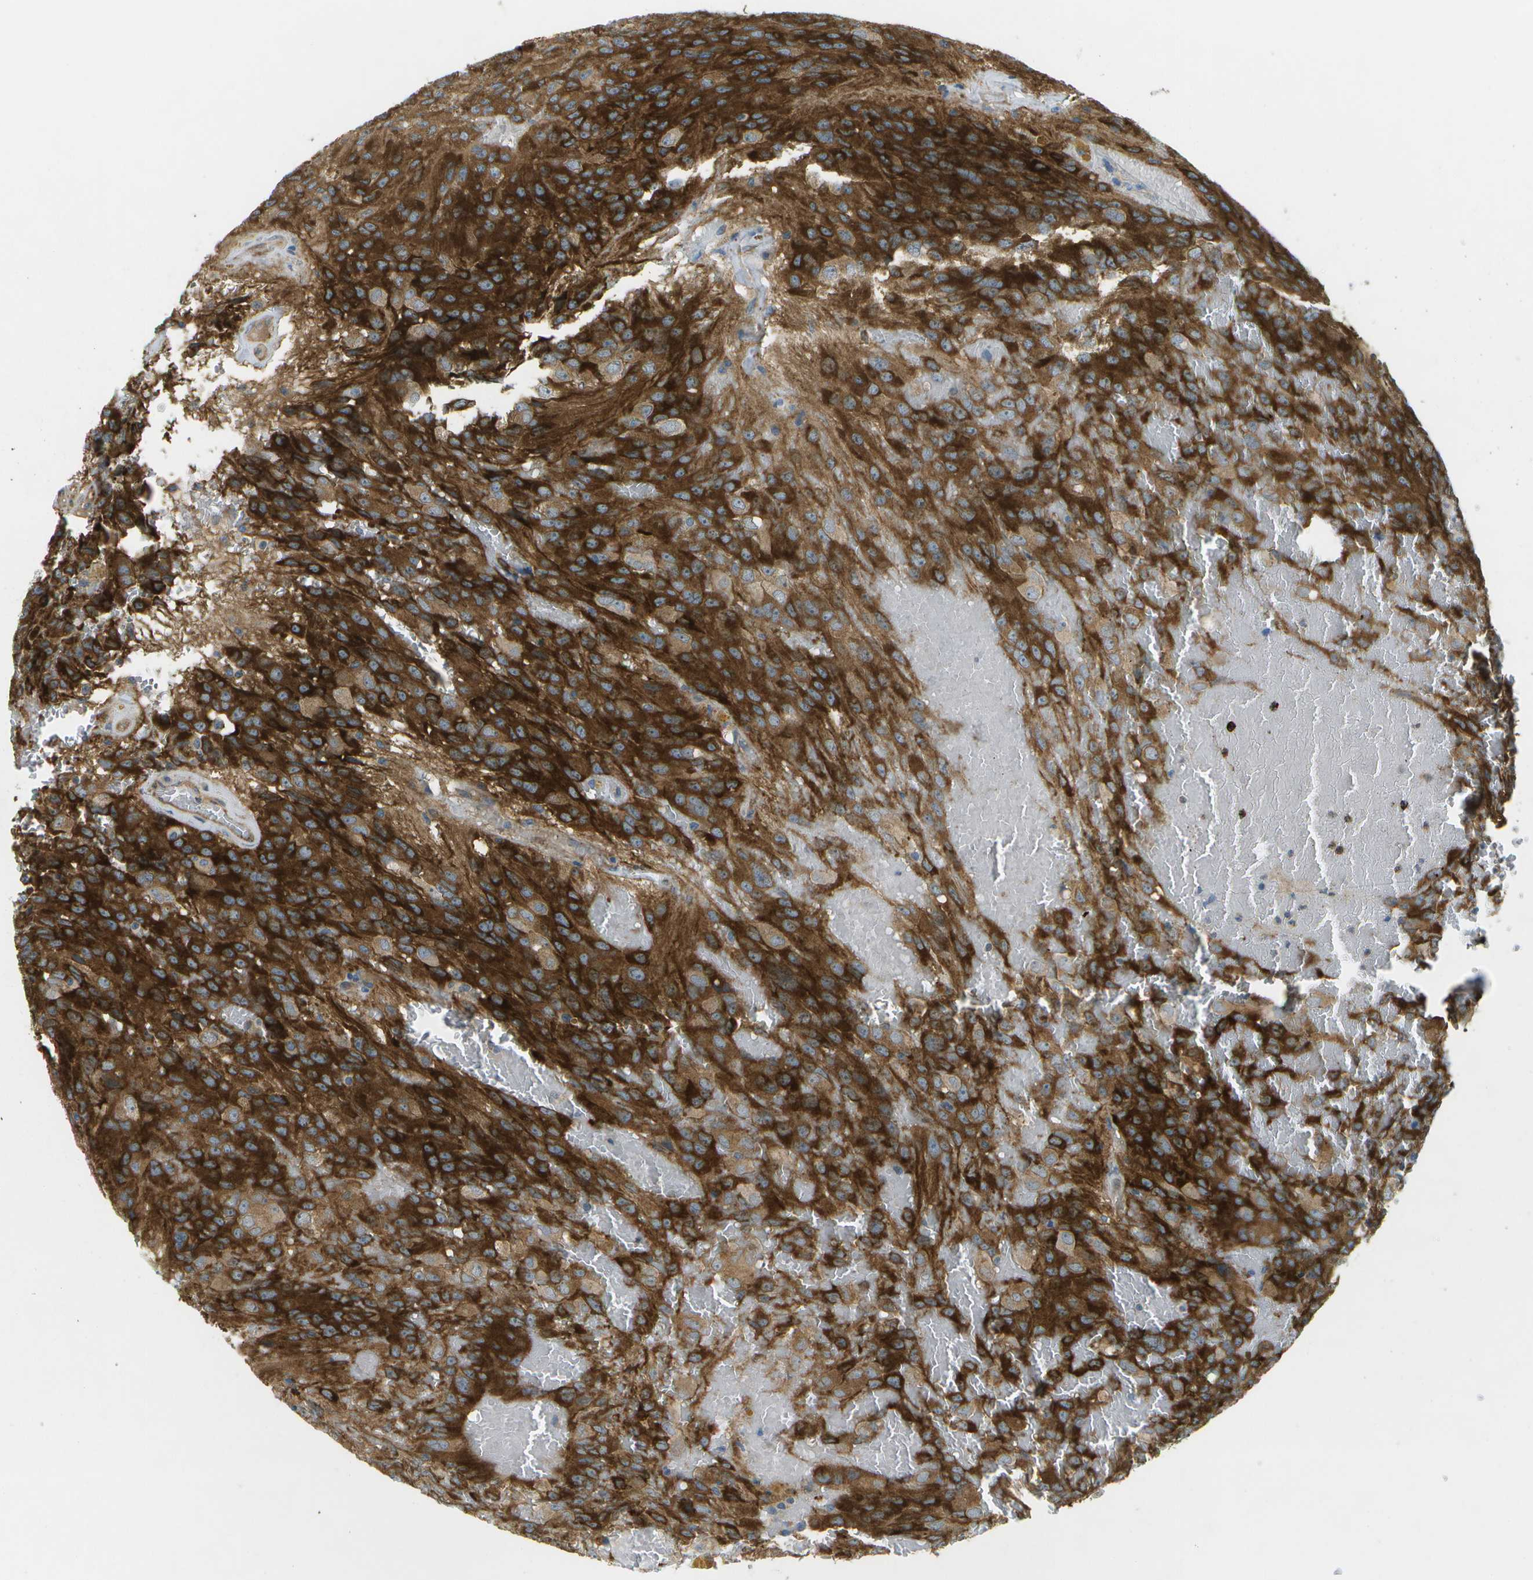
{"staining": {"intensity": "strong", "quantity": ">75%", "location": "cytoplasmic/membranous"}, "tissue": "glioma", "cell_type": "Tumor cells", "image_type": "cancer", "snomed": [{"axis": "morphology", "description": "Glioma, malignant, High grade"}, {"axis": "topography", "description": "Brain"}], "caption": "Protein staining of glioma tissue shows strong cytoplasmic/membranous expression in approximately >75% of tumor cells.", "gene": "WNK2", "patient": {"sex": "male", "age": 32}}